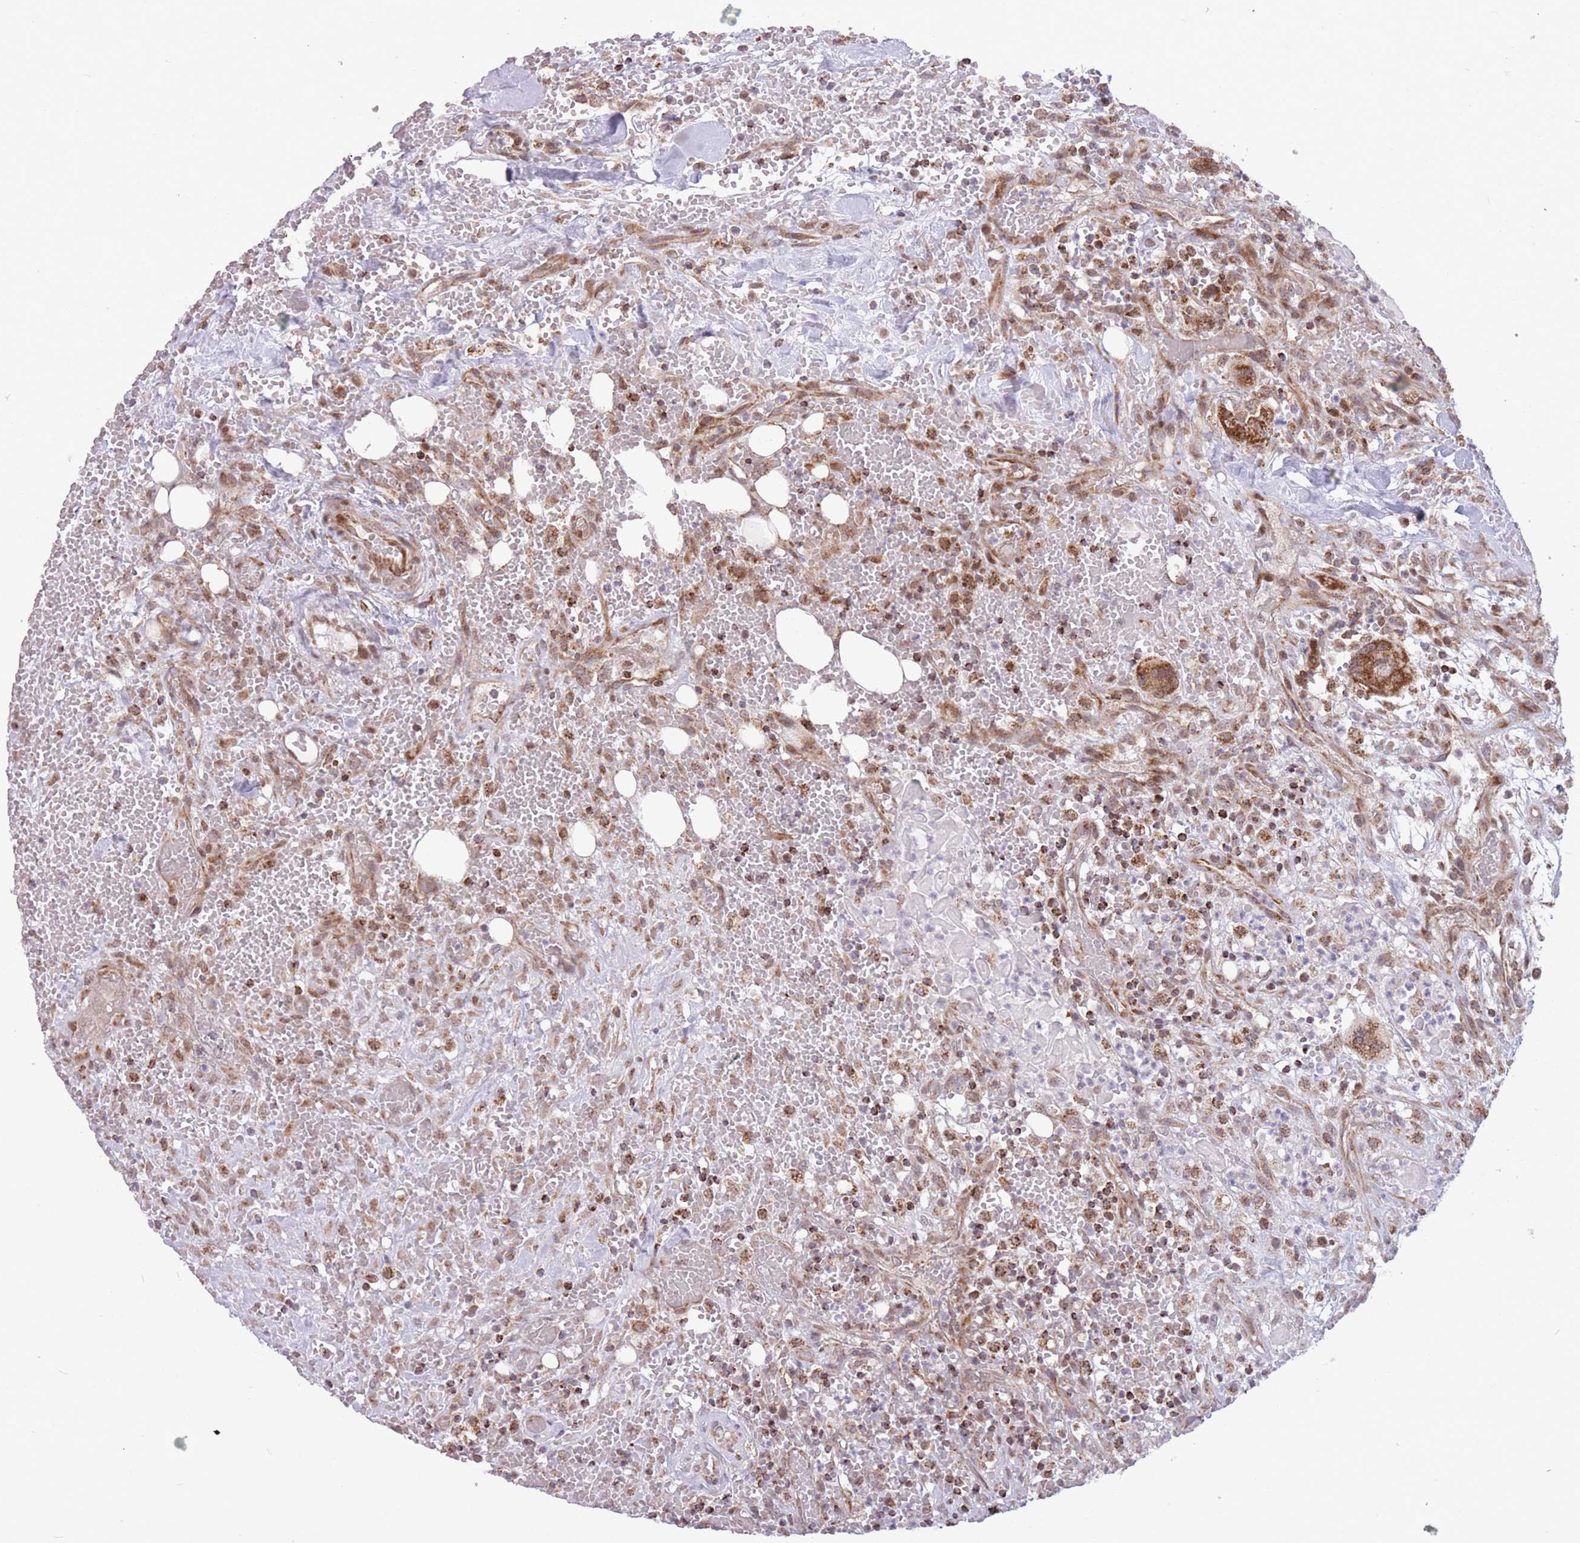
{"staining": {"intensity": "moderate", "quantity": "25%-75%", "location": "cytoplasmic/membranous,nuclear"}, "tissue": "head and neck cancer", "cell_type": "Tumor cells", "image_type": "cancer", "snomed": [{"axis": "morphology", "description": "Squamous cell carcinoma, NOS"}, {"axis": "topography", "description": "Head-Neck"}], "caption": "Immunohistochemistry of human head and neck cancer displays medium levels of moderate cytoplasmic/membranous and nuclear staining in about 25%-75% of tumor cells.", "gene": "DPYSL4", "patient": {"sex": "male", "age": 81}}